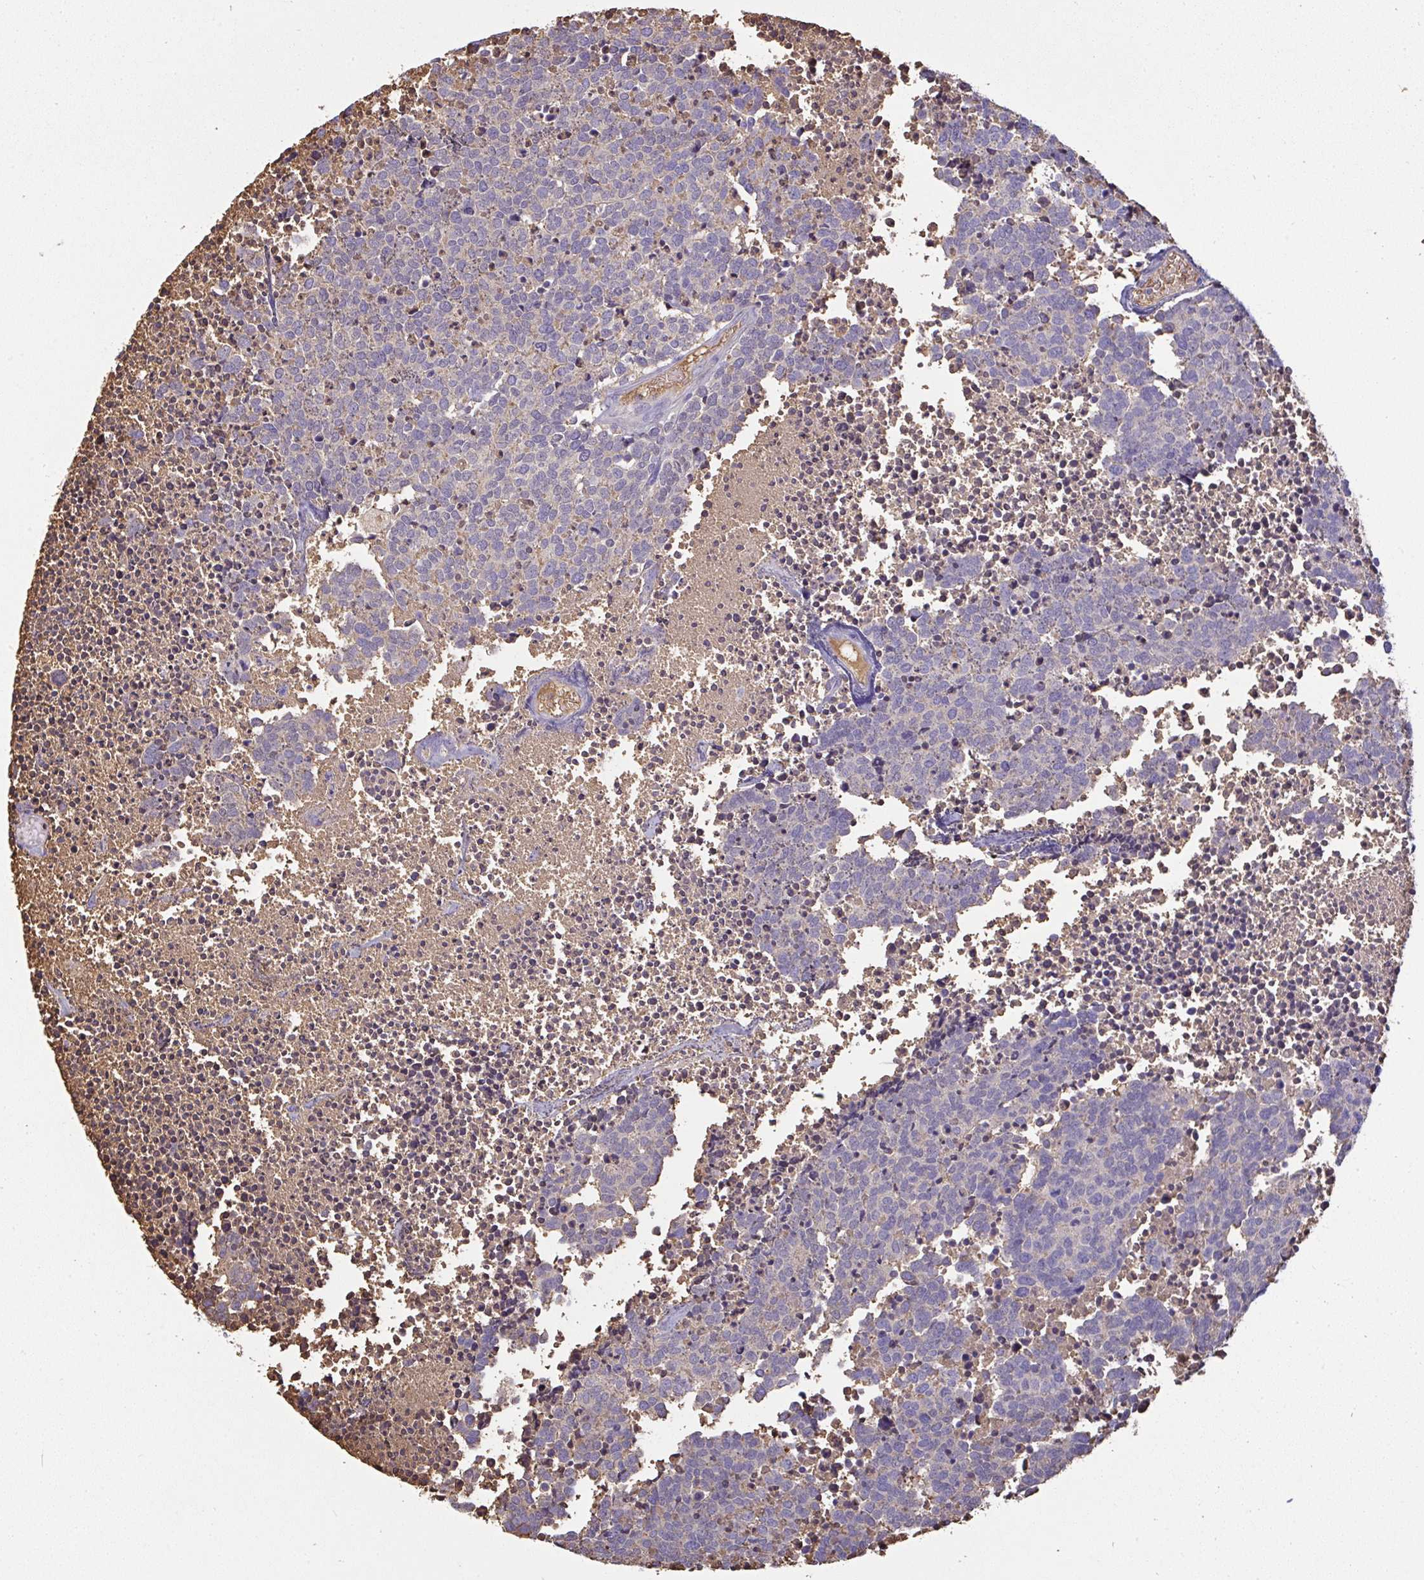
{"staining": {"intensity": "negative", "quantity": "none", "location": "none"}, "tissue": "carcinoid", "cell_type": "Tumor cells", "image_type": "cancer", "snomed": [{"axis": "morphology", "description": "Carcinoid, malignant, NOS"}, {"axis": "topography", "description": "Skin"}], "caption": "There is no significant staining in tumor cells of carcinoid. (DAB immunohistochemistry visualized using brightfield microscopy, high magnification).", "gene": "SMYD5", "patient": {"sex": "female", "age": 79}}